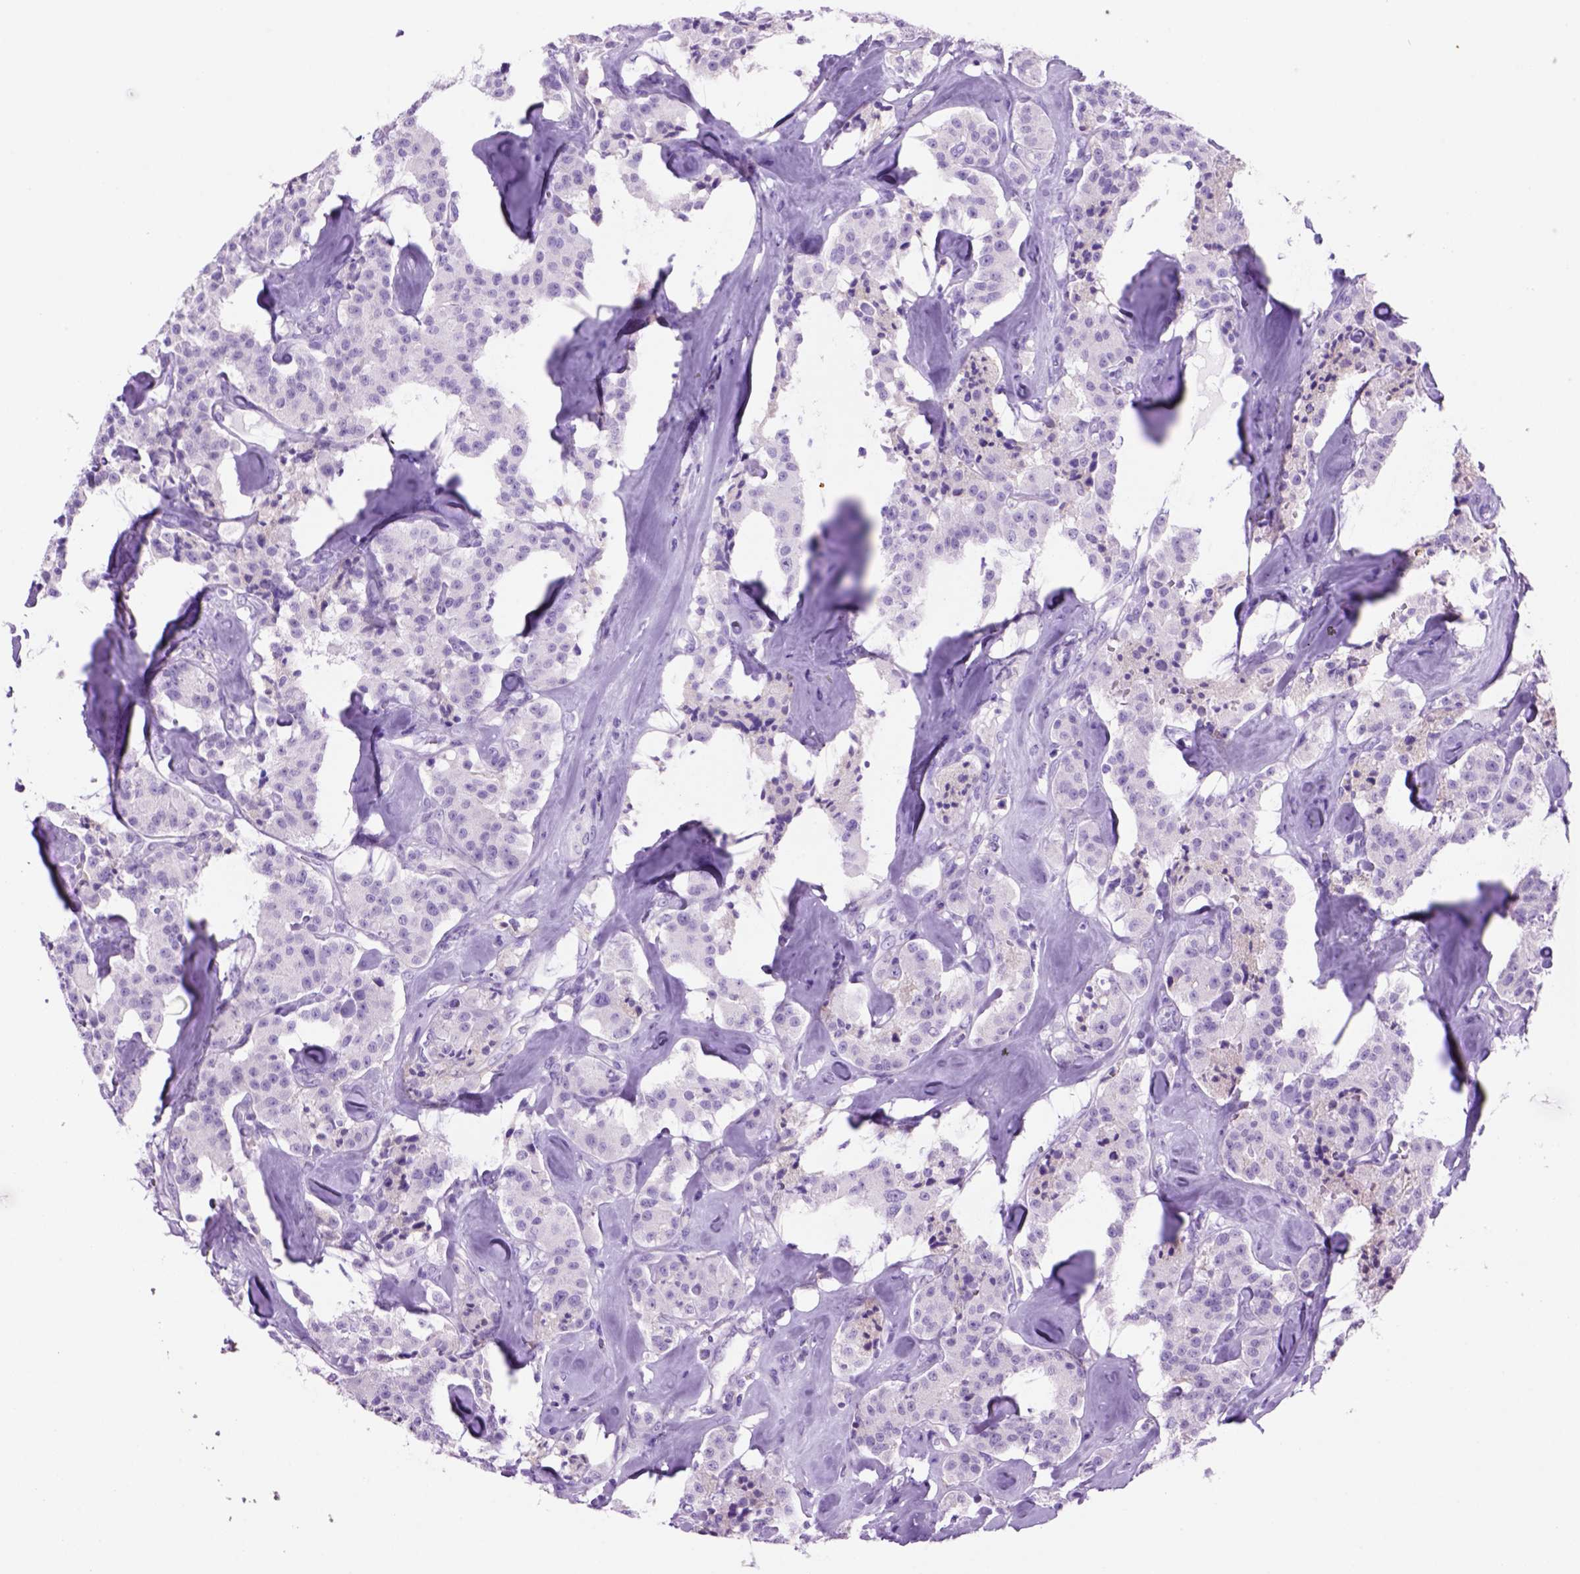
{"staining": {"intensity": "negative", "quantity": "none", "location": "none"}, "tissue": "carcinoid", "cell_type": "Tumor cells", "image_type": "cancer", "snomed": [{"axis": "morphology", "description": "Carcinoid, malignant, NOS"}, {"axis": "topography", "description": "Pancreas"}], "caption": "A histopathology image of carcinoid (malignant) stained for a protein demonstrates no brown staining in tumor cells.", "gene": "HHIPL2", "patient": {"sex": "male", "age": 41}}